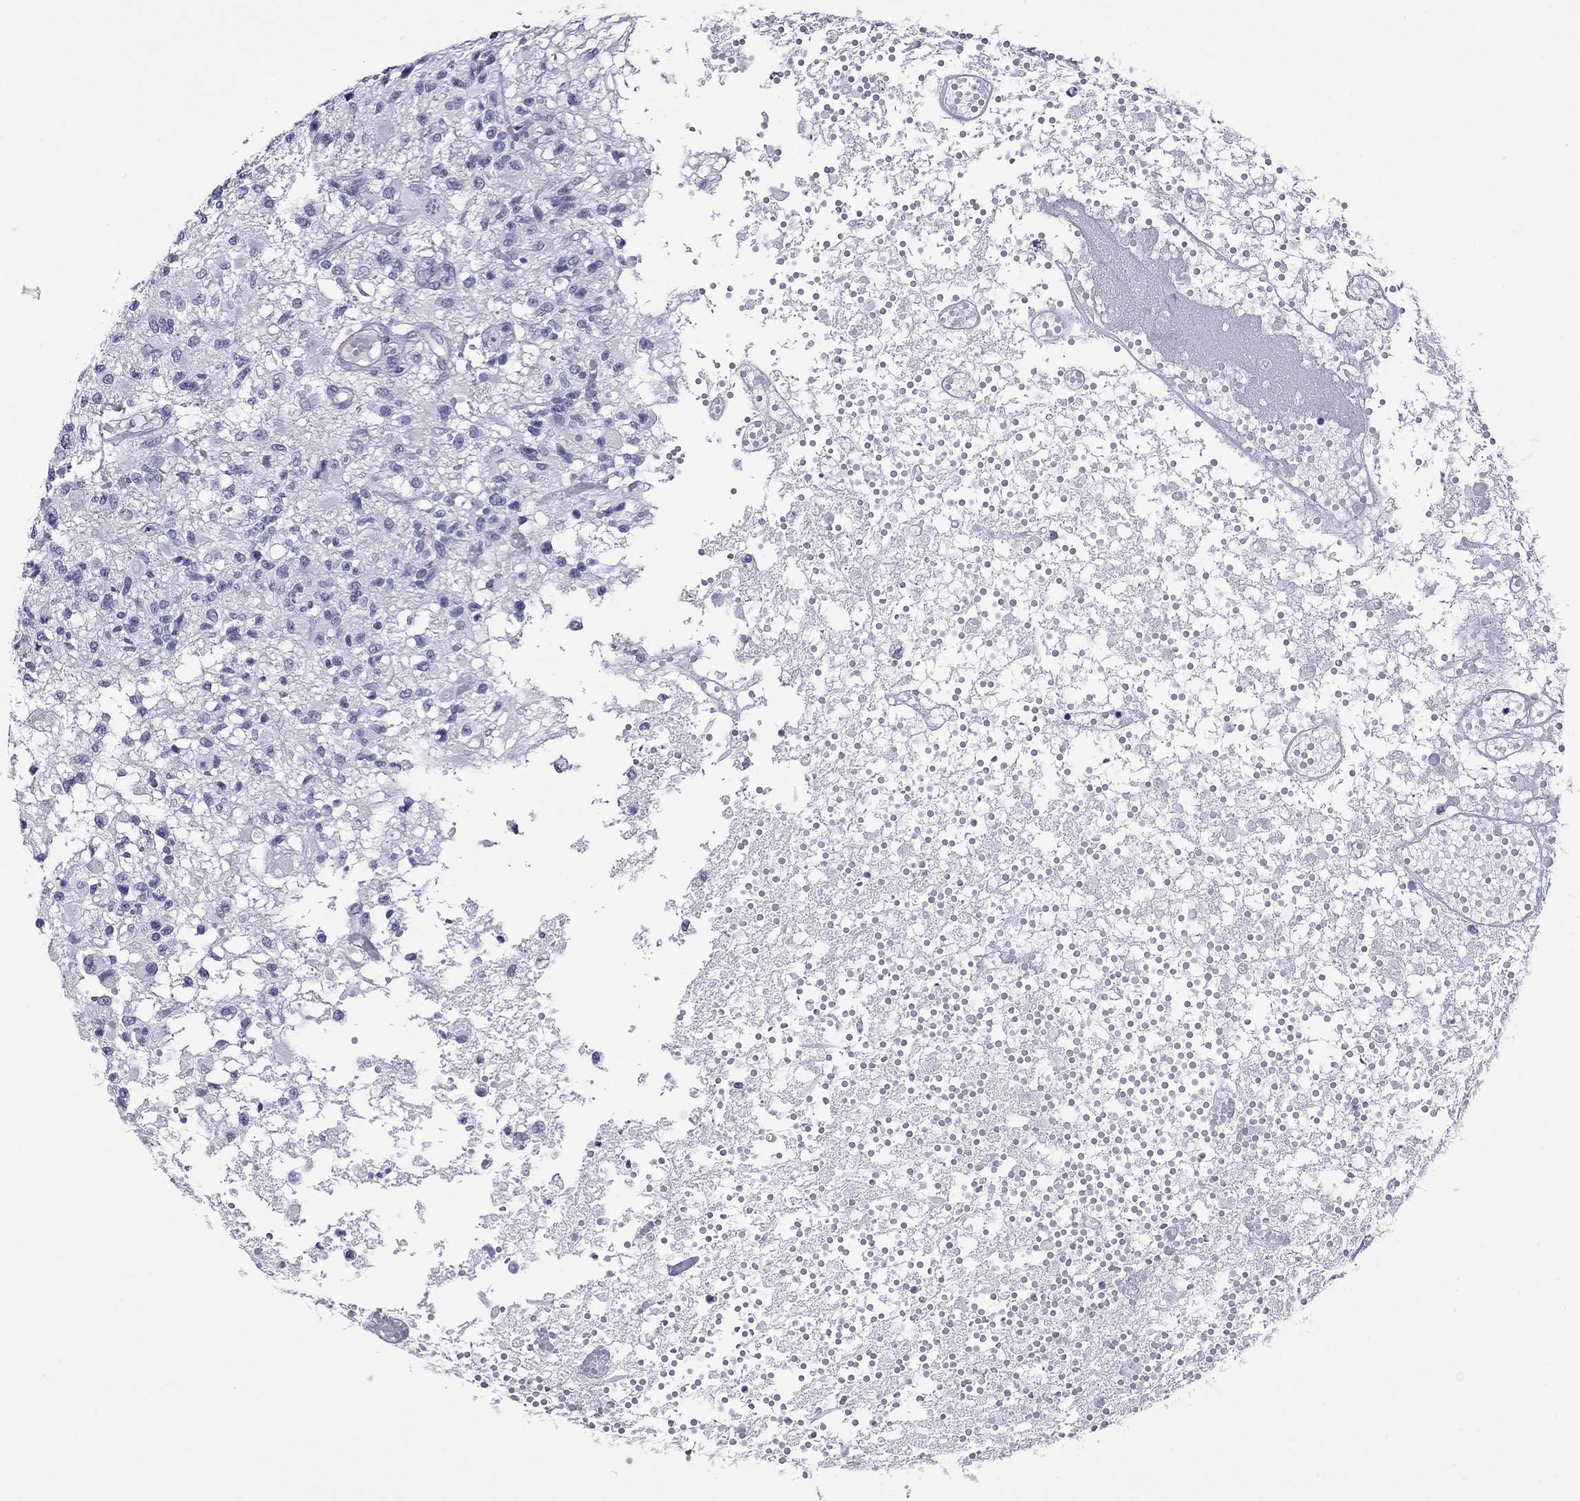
{"staining": {"intensity": "negative", "quantity": "none", "location": "none"}, "tissue": "glioma", "cell_type": "Tumor cells", "image_type": "cancer", "snomed": [{"axis": "morphology", "description": "Glioma, malignant, High grade"}, {"axis": "topography", "description": "Brain"}], "caption": "The IHC micrograph has no significant positivity in tumor cells of glioma tissue. The staining is performed using DAB brown chromogen with nuclei counter-stained in using hematoxylin.", "gene": "MYMX", "patient": {"sex": "female", "age": 63}}